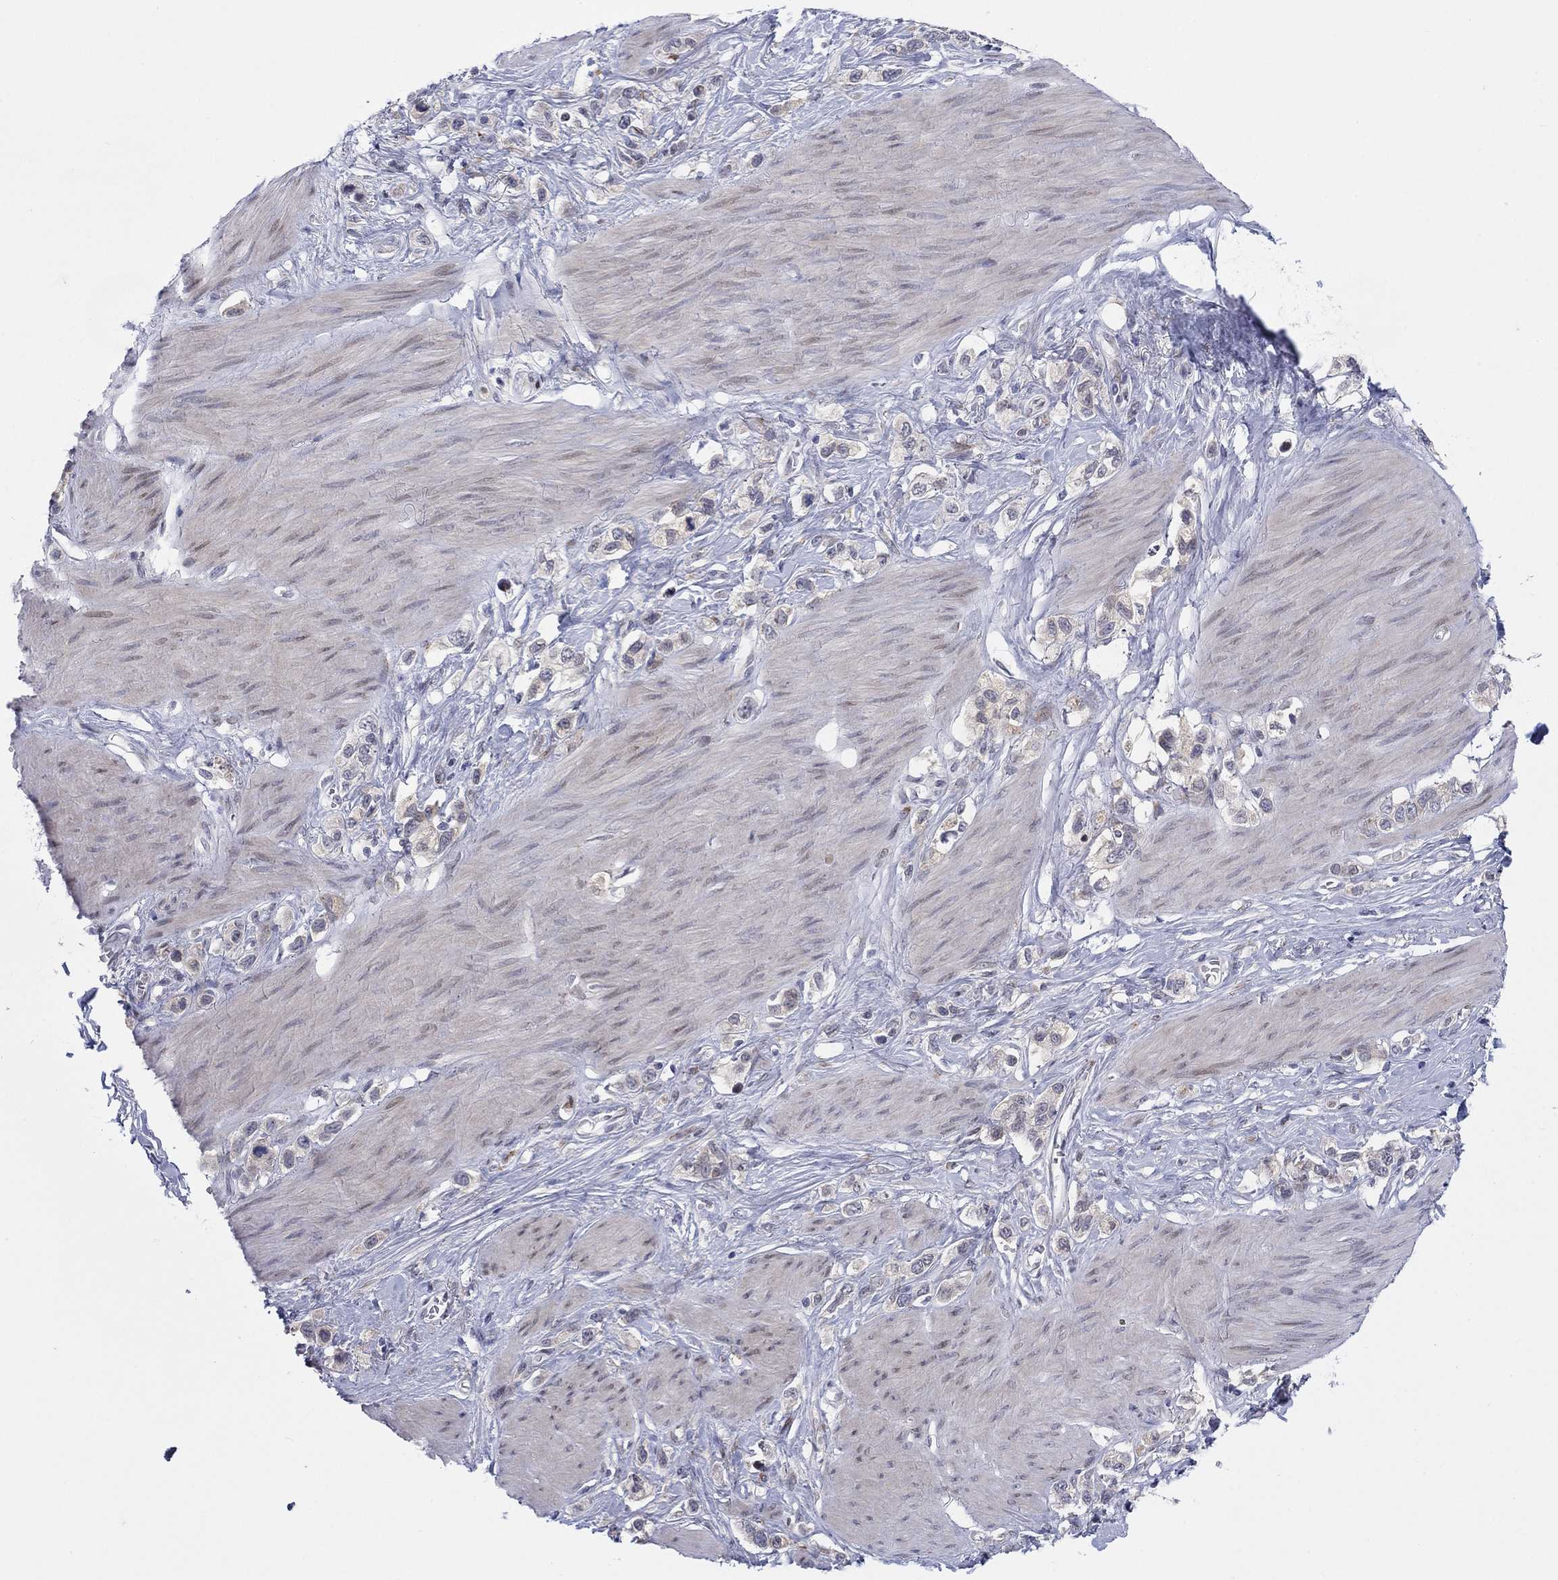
{"staining": {"intensity": "negative", "quantity": "none", "location": "none"}, "tissue": "stomach cancer", "cell_type": "Tumor cells", "image_type": "cancer", "snomed": [{"axis": "morphology", "description": "Normal tissue, NOS"}, {"axis": "morphology", "description": "Adenocarcinoma, NOS"}, {"axis": "morphology", "description": "Adenocarcinoma, High grade"}, {"axis": "topography", "description": "Stomach, upper"}, {"axis": "topography", "description": "Stomach"}], "caption": "High magnification brightfield microscopy of stomach cancer (adenocarcinoma (high-grade)) stained with DAB (3,3'-diaminobenzidine) (brown) and counterstained with hematoxylin (blue): tumor cells show no significant positivity. (DAB (3,3'-diaminobenzidine) immunohistochemistry (IHC) visualized using brightfield microscopy, high magnification).", "gene": "TTC21B", "patient": {"sex": "female", "age": 65}}